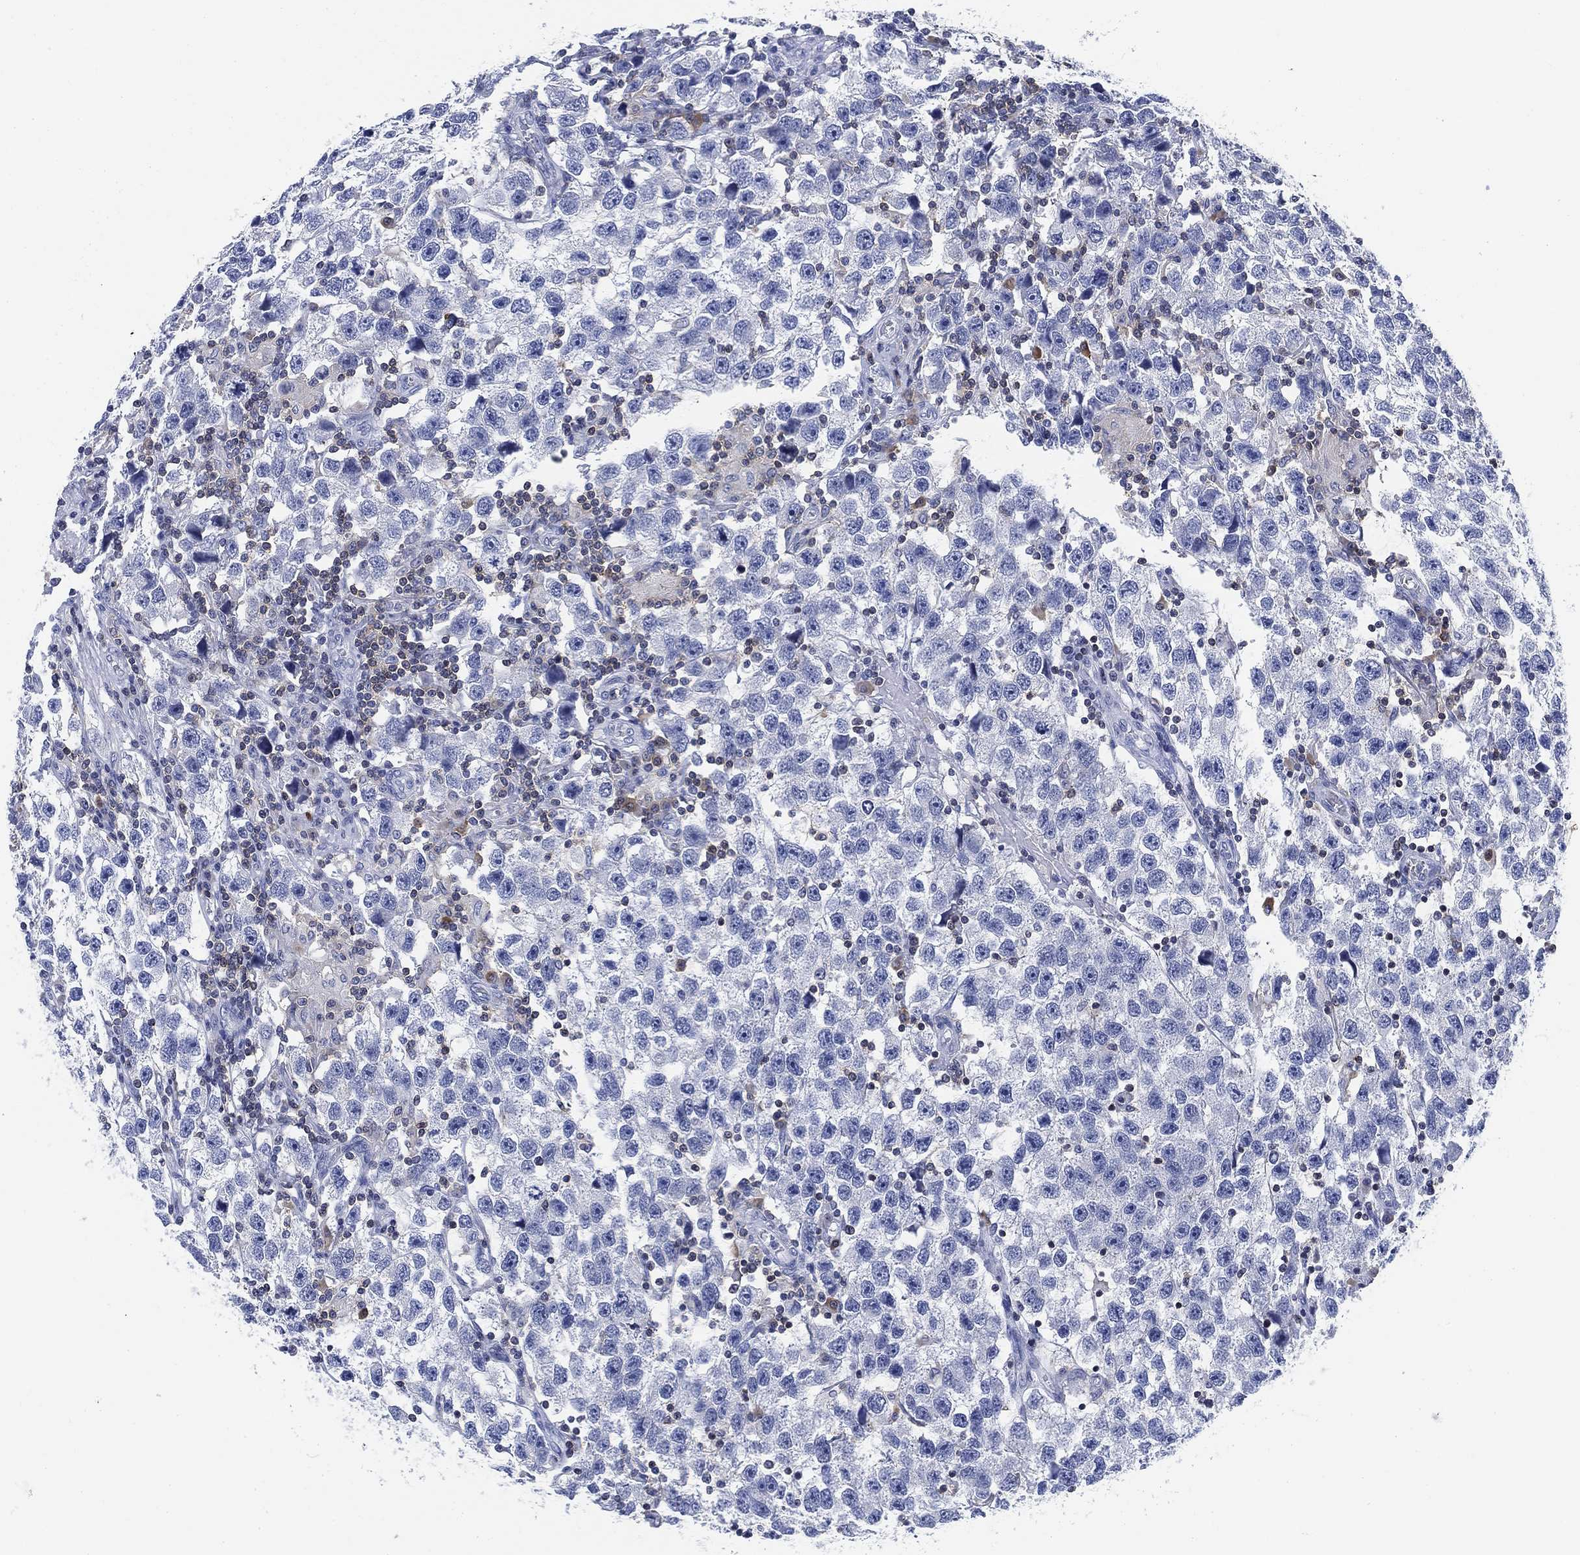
{"staining": {"intensity": "negative", "quantity": "none", "location": "none"}, "tissue": "testis cancer", "cell_type": "Tumor cells", "image_type": "cancer", "snomed": [{"axis": "morphology", "description": "Seminoma, NOS"}, {"axis": "topography", "description": "Testis"}], "caption": "Immunohistochemistry of human testis cancer (seminoma) shows no staining in tumor cells.", "gene": "FYB1", "patient": {"sex": "male", "age": 26}}